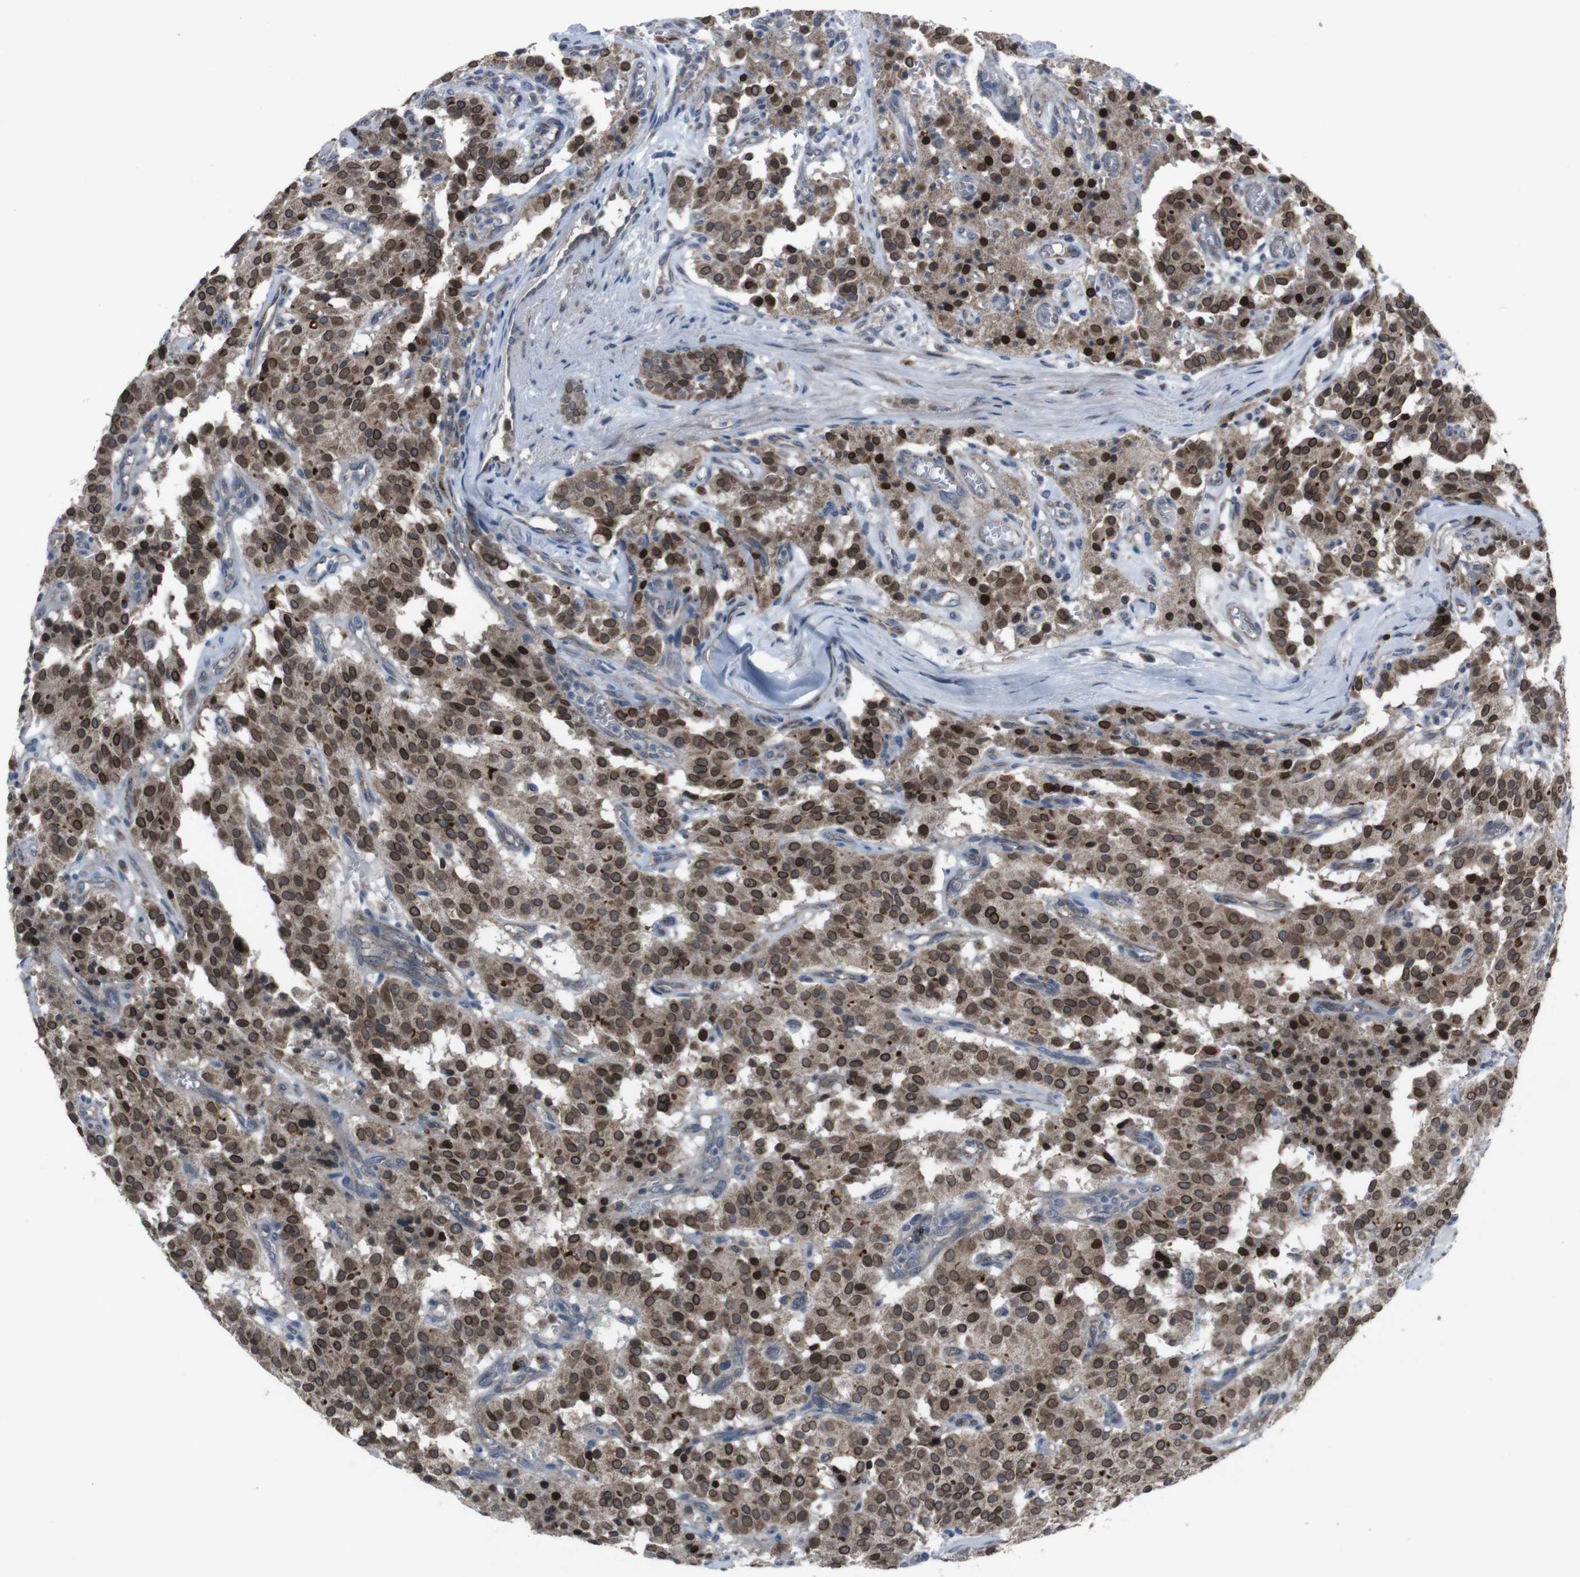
{"staining": {"intensity": "strong", "quantity": ">75%", "location": "cytoplasmic/membranous,nuclear"}, "tissue": "carcinoid", "cell_type": "Tumor cells", "image_type": "cancer", "snomed": [{"axis": "morphology", "description": "Carcinoid, malignant, NOS"}, {"axis": "topography", "description": "Lung"}], "caption": "Brown immunohistochemical staining in human carcinoid displays strong cytoplasmic/membranous and nuclear expression in about >75% of tumor cells.", "gene": "EFNA5", "patient": {"sex": "male", "age": 30}}